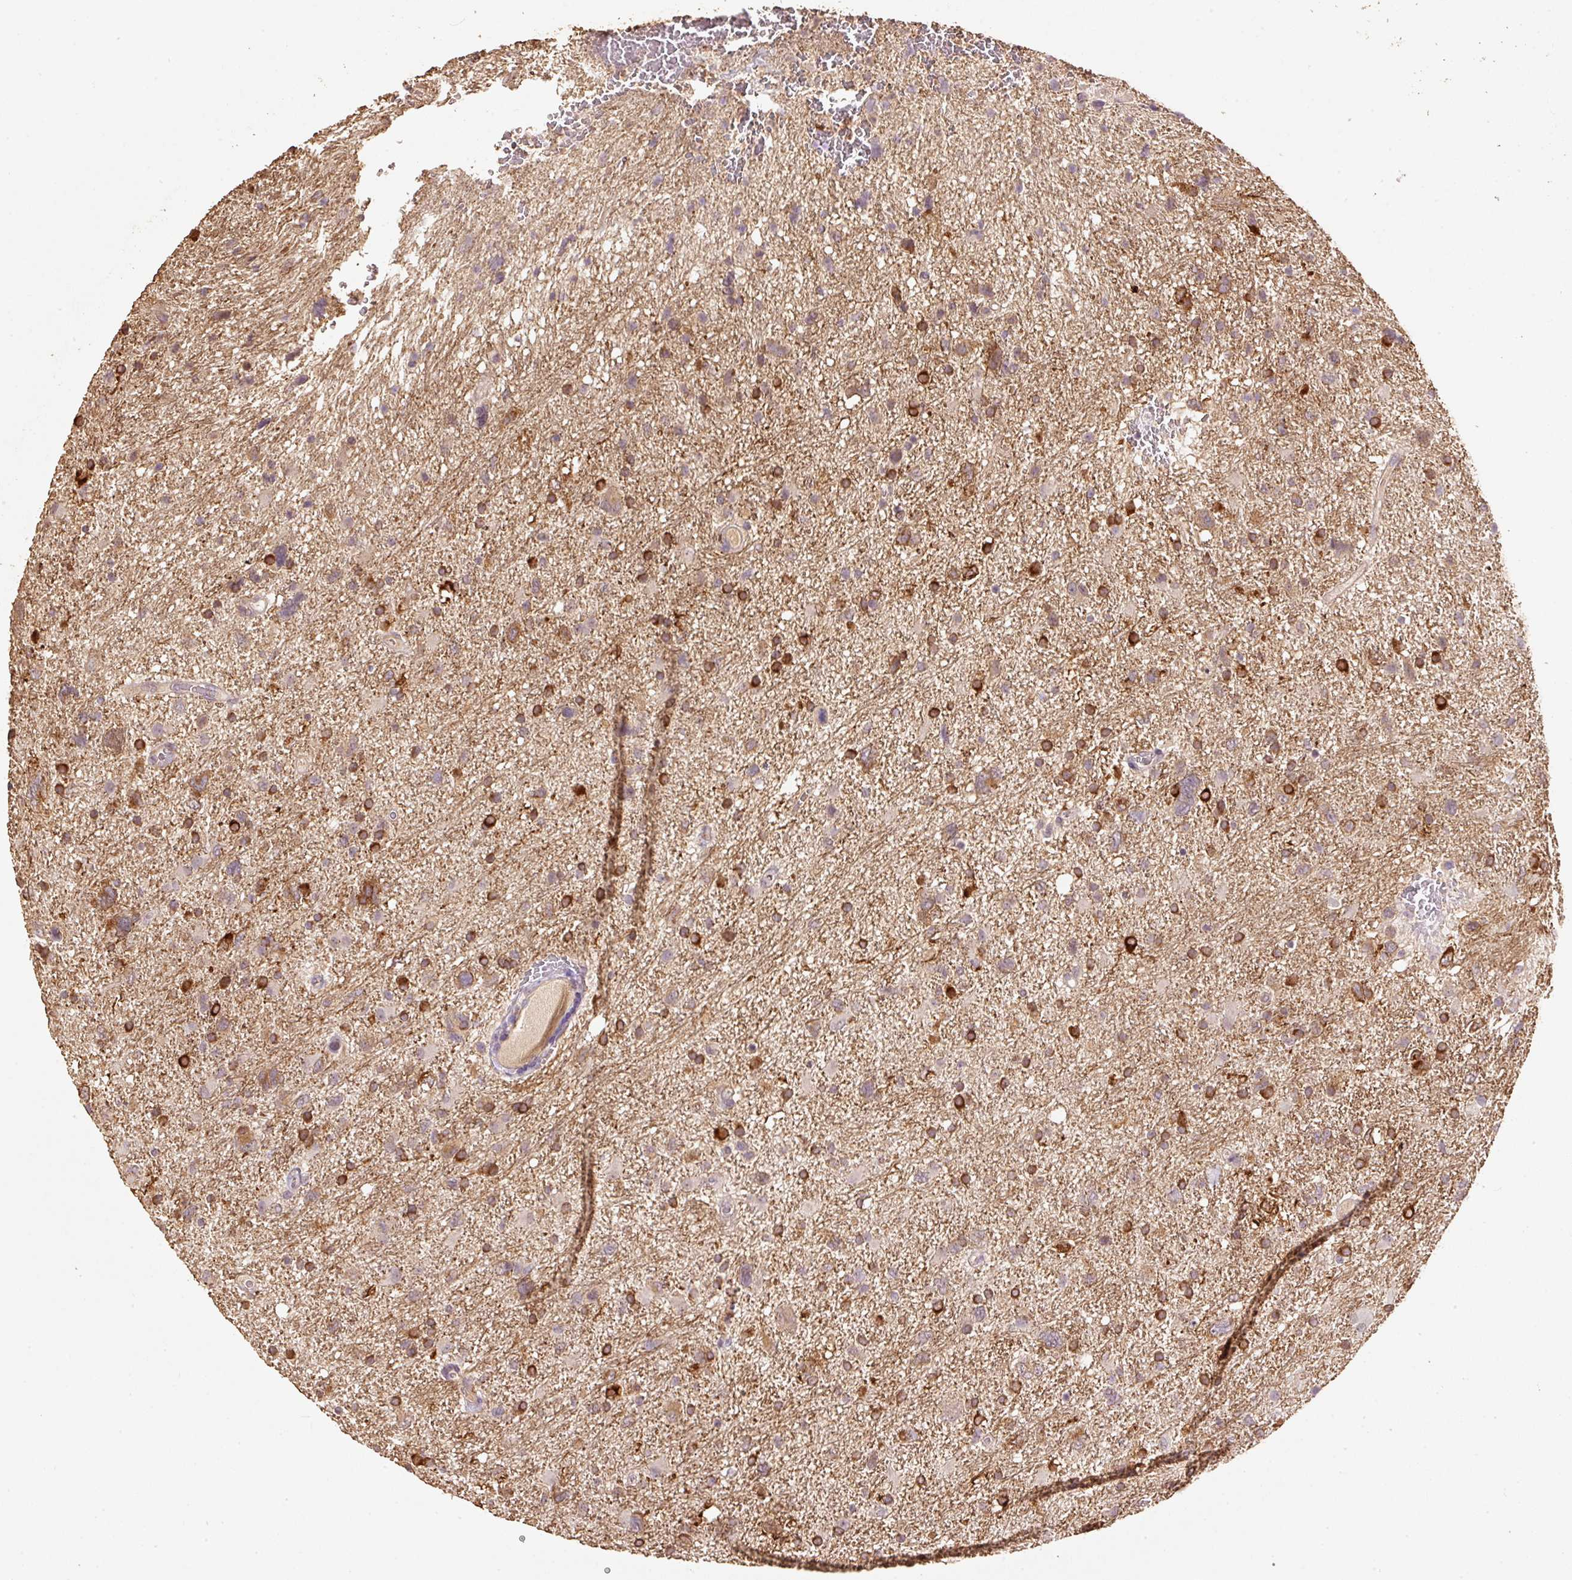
{"staining": {"intensity": "strong", "quantity": "25%-75%", "location": "cytoplasmic/membranous,nuclear"}, "tissue": "glioma", "cell_type": "Tumor cells", "image_type": "cancer", "snomed": [{"axis": "morphology", "description": "Glioma, malignant, High grade"}, {"axis": "topography", "description": "Brain"}], "caption": "Strong cytoplasmic/membranous and nuclear protein expression is appreciated in about 25%-75% of tumor cells in glioma.", "gene": "HERC2", "patient": {"sex": "male", "age": 61}}